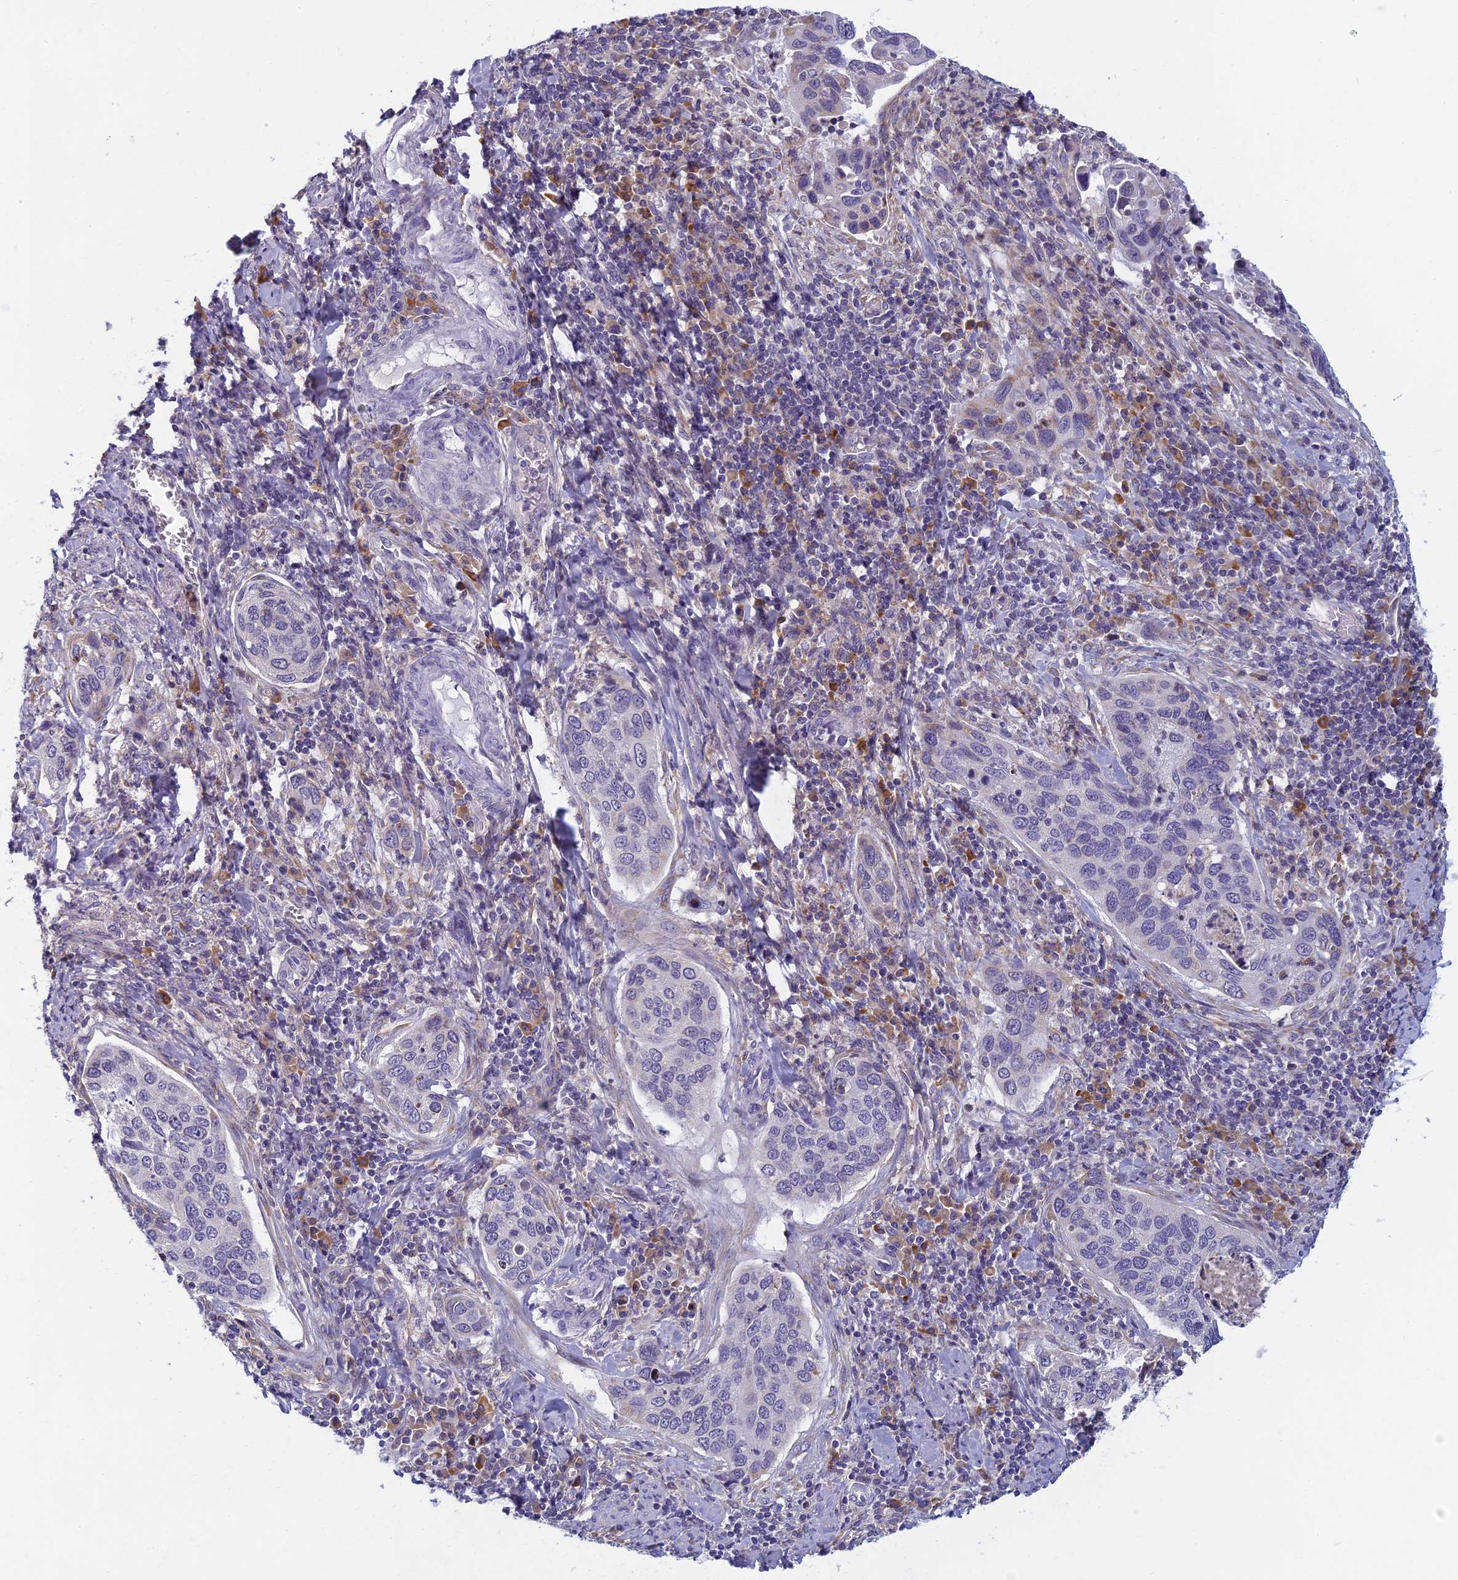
{"staining": {"intensity": "negative", "quantity": "none", "location": "none"}, "tissue": "cervical cancer", "cell_type": "Tumor cells", "image_type": "cancer", "snomed": [{"axis": "morphology", "description": "Squamous cell carcinoma, NOS"}, {"axis": "topography", "description": "Cervix"}], "caption": "The photomicrograph shows no significant staining in tumor cells of cervical squamous cell carcinoma.", "gene": "DDX51", "patient": {"sex": "female", "age": 53}}